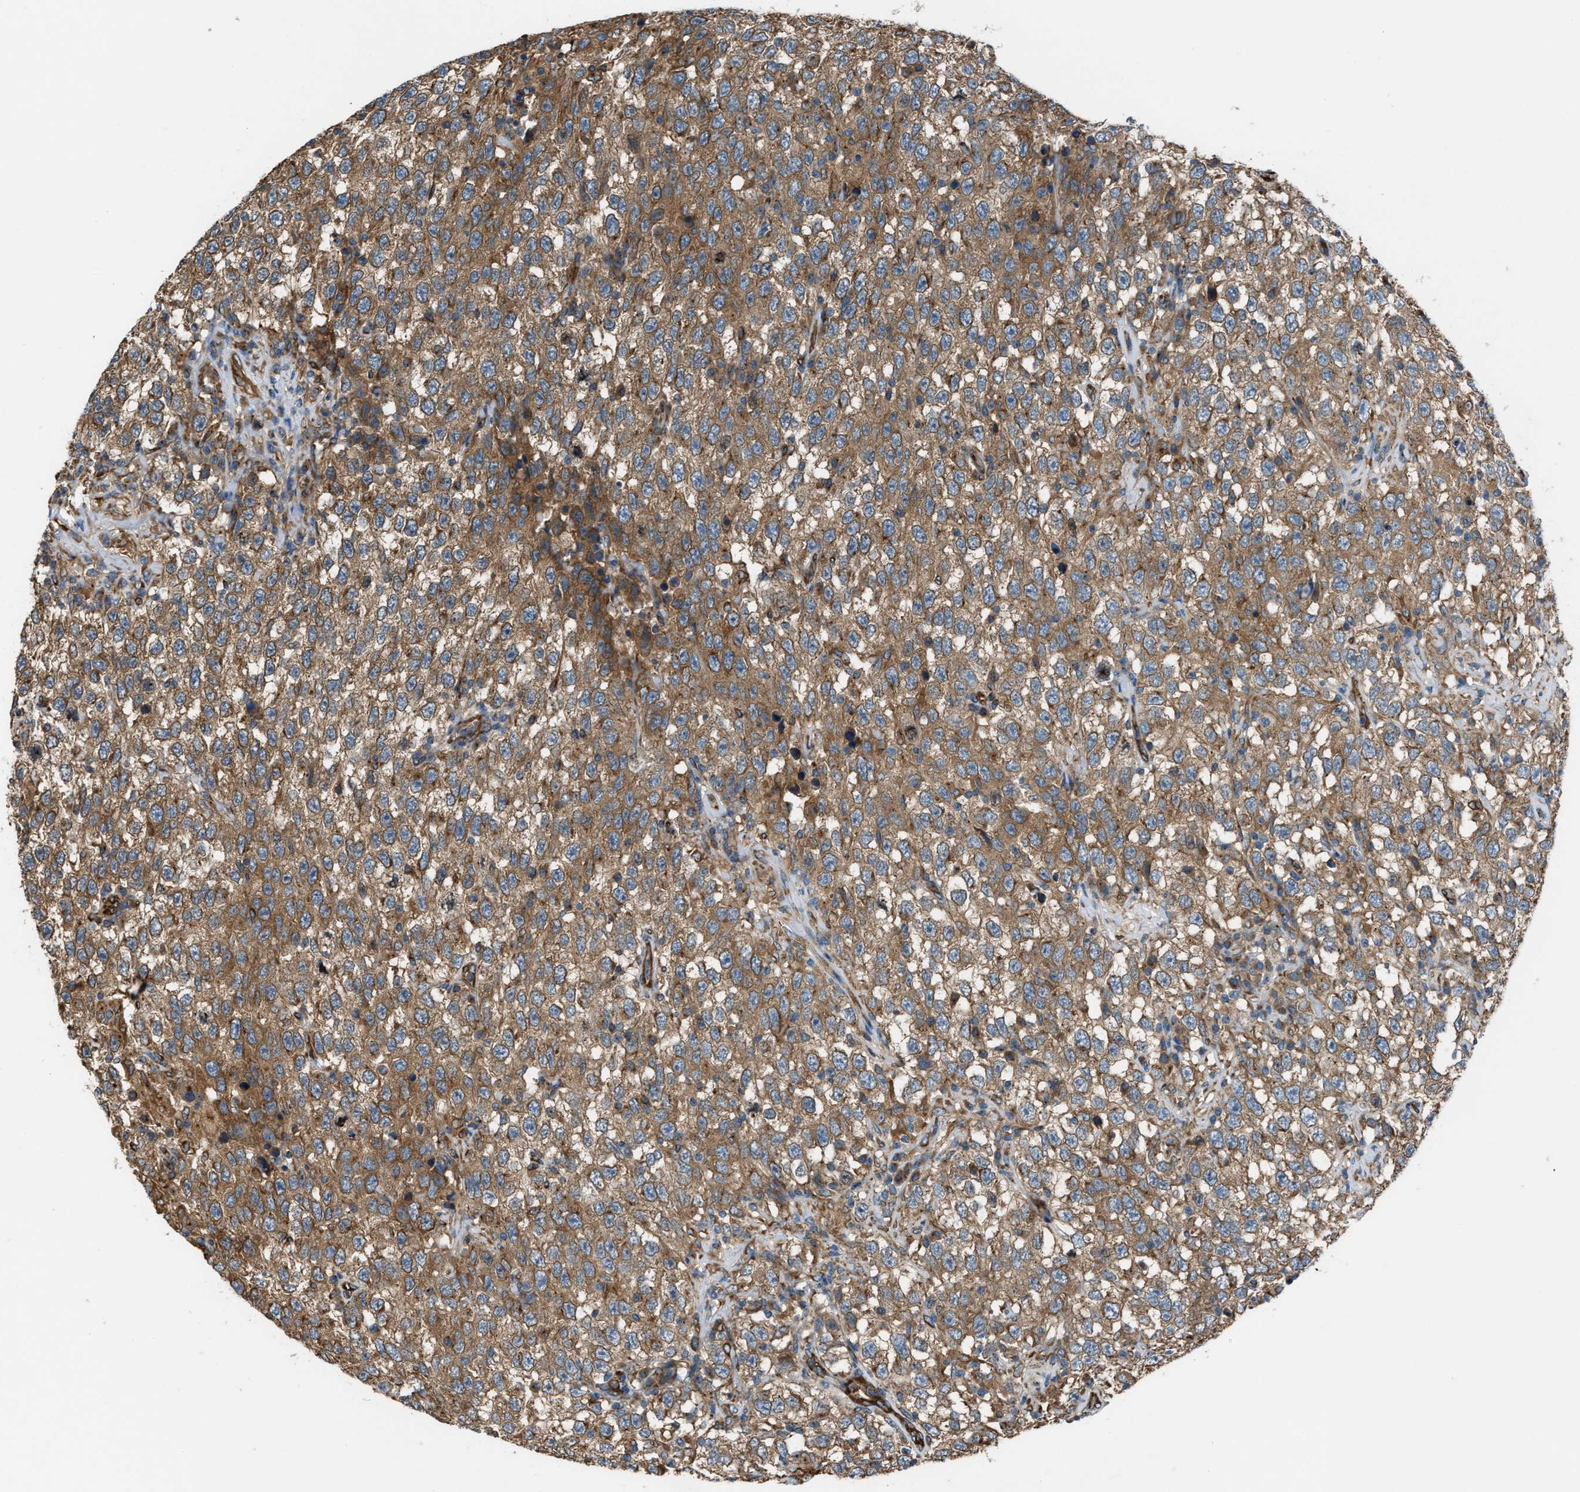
{"staining": {"intensity": "moderate", "quantity": ">75%", "location": "cytoplasmic/membranous"}, "tissue": "testis cancer", "cell_type": "Tumor cells", "image_type": "cancer", "snomed": [{"axis": "morphology", "description": "Seminoma, NOS"}, {"axis": "topography", "description": "Testis"}], "caption": "Brown immunohistochemical staining in human testis cancer shows moderate cytoplasmic/membranous staining in approximately >75% of tumor cells. Using DAB (3,3'-diaminobenzidine) (brown) and hematoxylin (blue) stains, captured at high magnification using brightfield microscopy.", "gene": "TRPC1", "patient": {"sex": "male", "age": 41}}